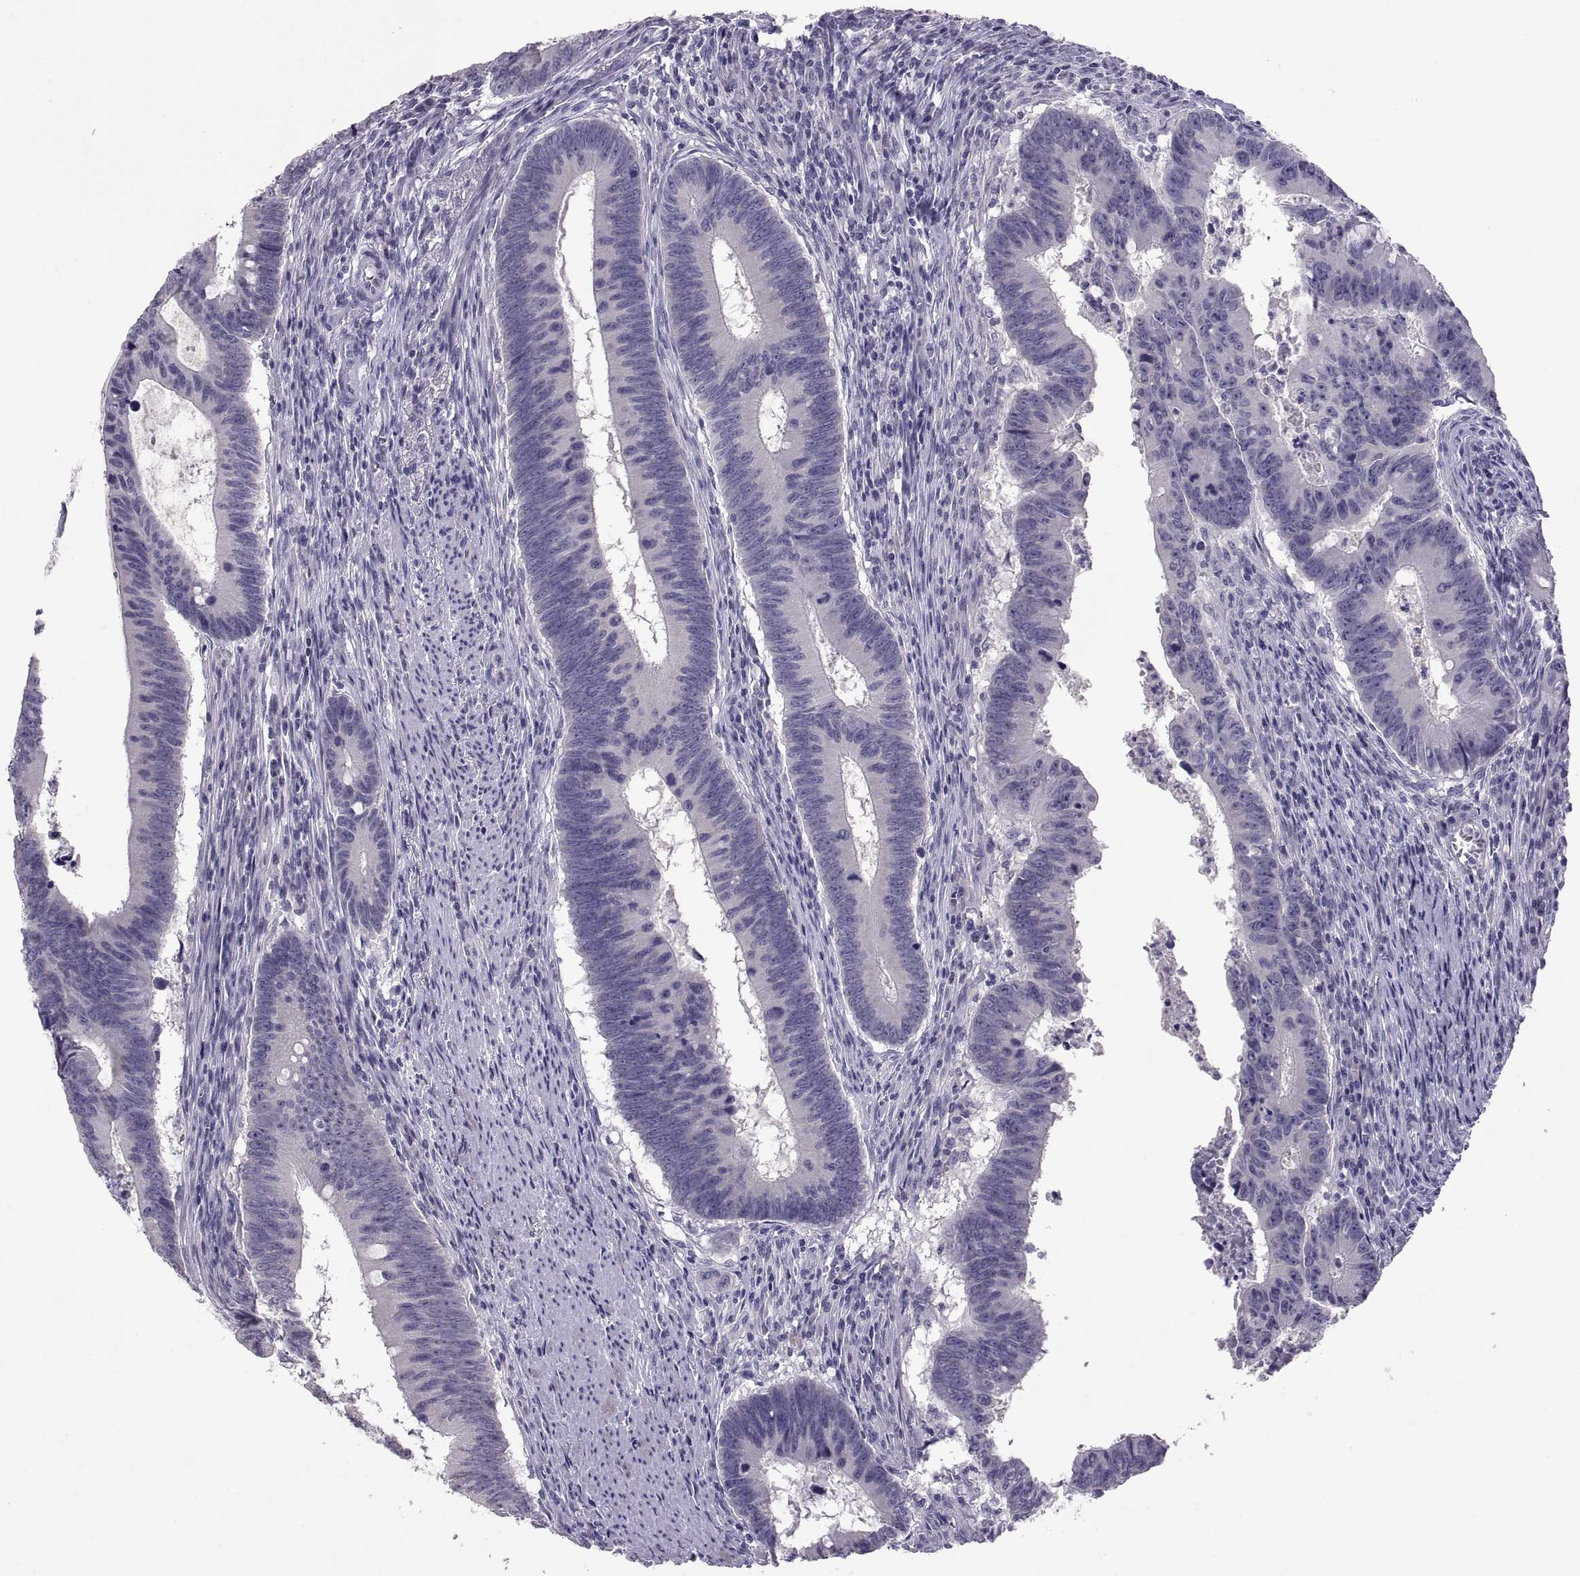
{"staining": {"intensity": "negative", "quantity": "none", "location": "none"}, "tissue": "colorectal cancer", "cell_type": "Tumor cells", "image_type": "cancer", "snomed": [{"axis": "morphology", "description": "Adenocarcinoma, NOS"}, {"axis": "topography", "description": "Colon"}], "caption": "IHC histopathology image of adenocarcinoma (colorectal) stained for a protein (brown), which reveals no staining in tumor cells.", "gene": "PTN", "patient": {"sex": "female", "age": 87}}